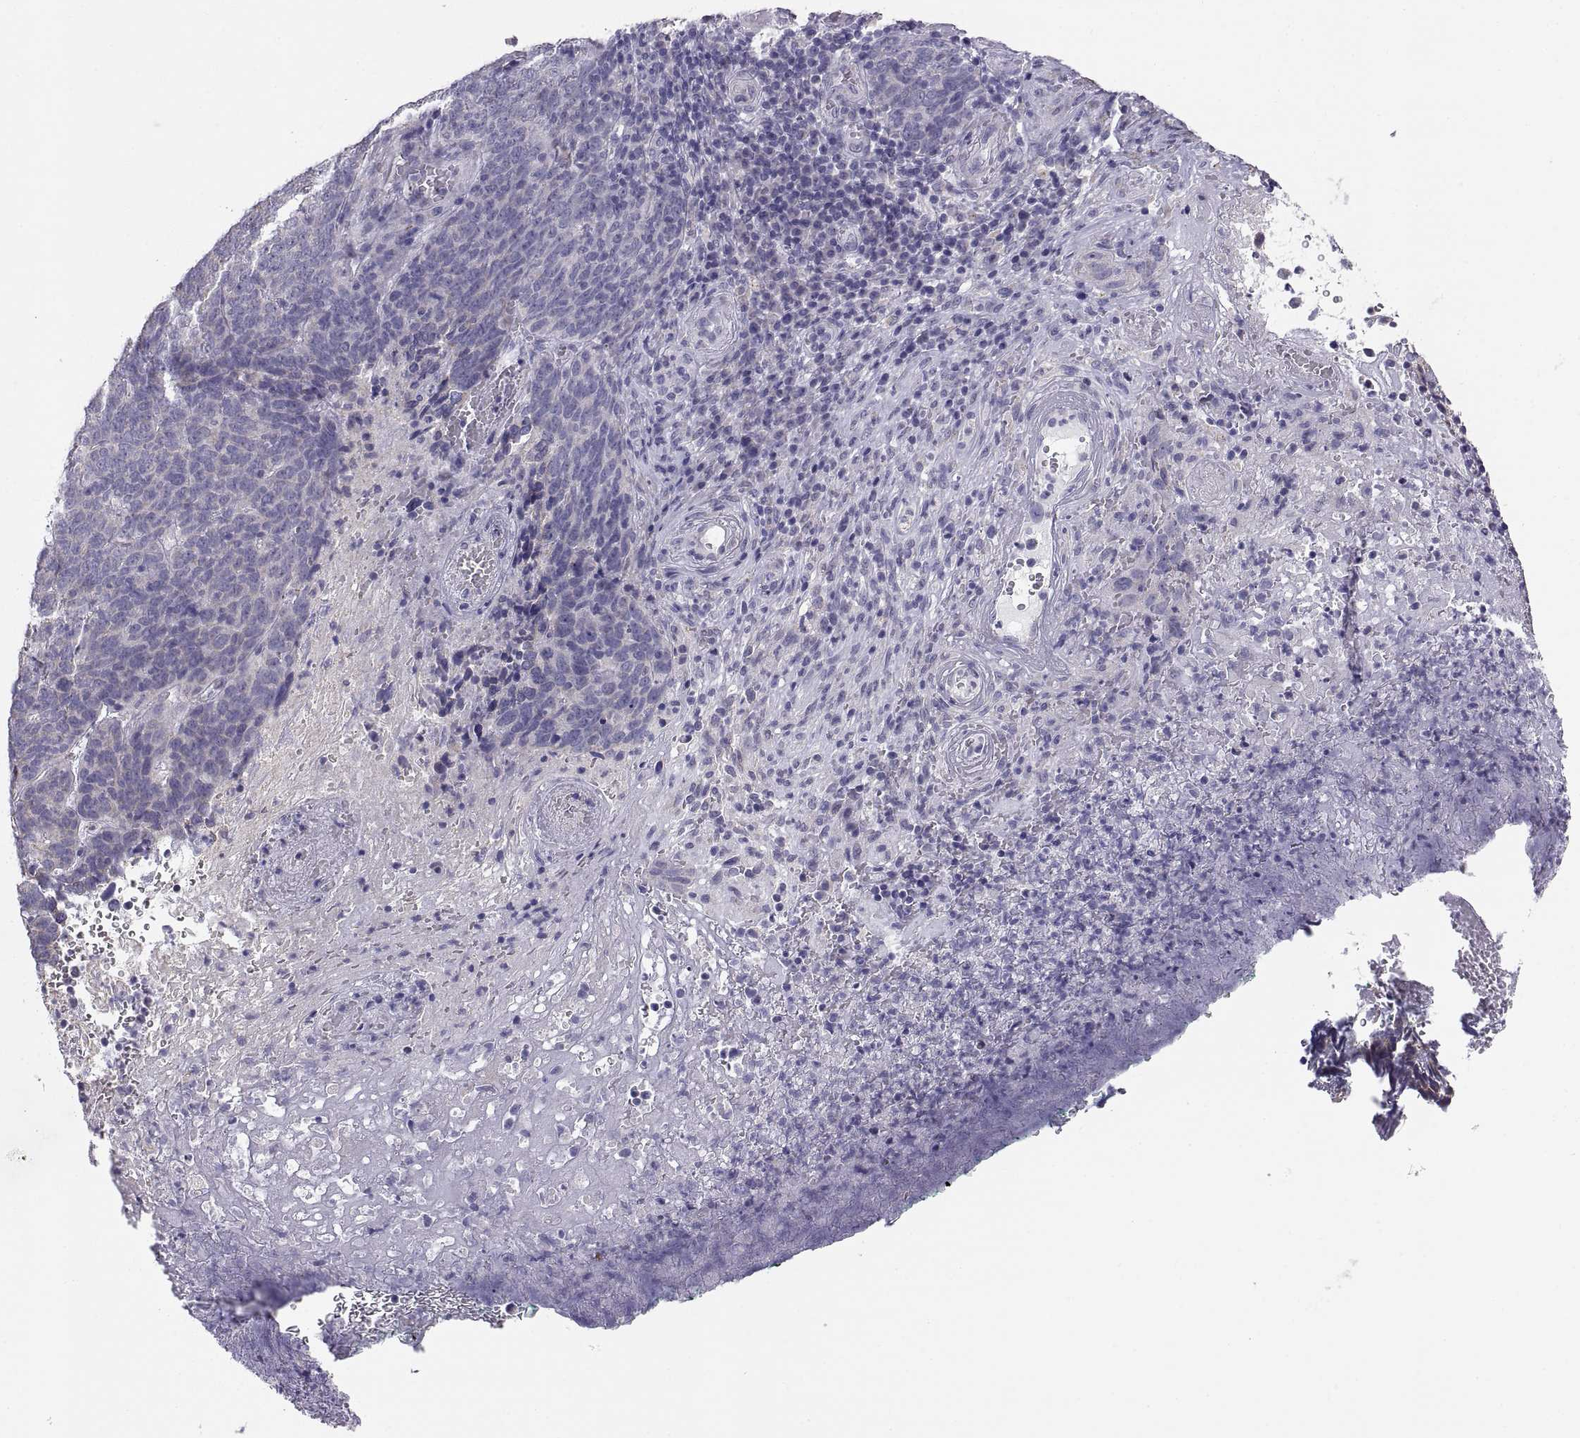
{"staining": {"intensity": "negative", "quantity": "none", "location": "none"}, "tissue": "skin cancer", "cell_type": "Tumor cells", "image_type": "cancer", "snomed": [{"axis": "morphology", "description": "Squamous cell carcinoma, NOS"}, {"axis": "topography", "description": "Skin"}, {"axis": "topography", "description": "Anal"}], "caption": "A high-resolution micrograph shows immunohistochemistry (IHC) staining of skin cancer, which reveals no significant staining in tumor cells.", "gene": "TNNC1", "patient": {"sex": "female", "age": 51}}